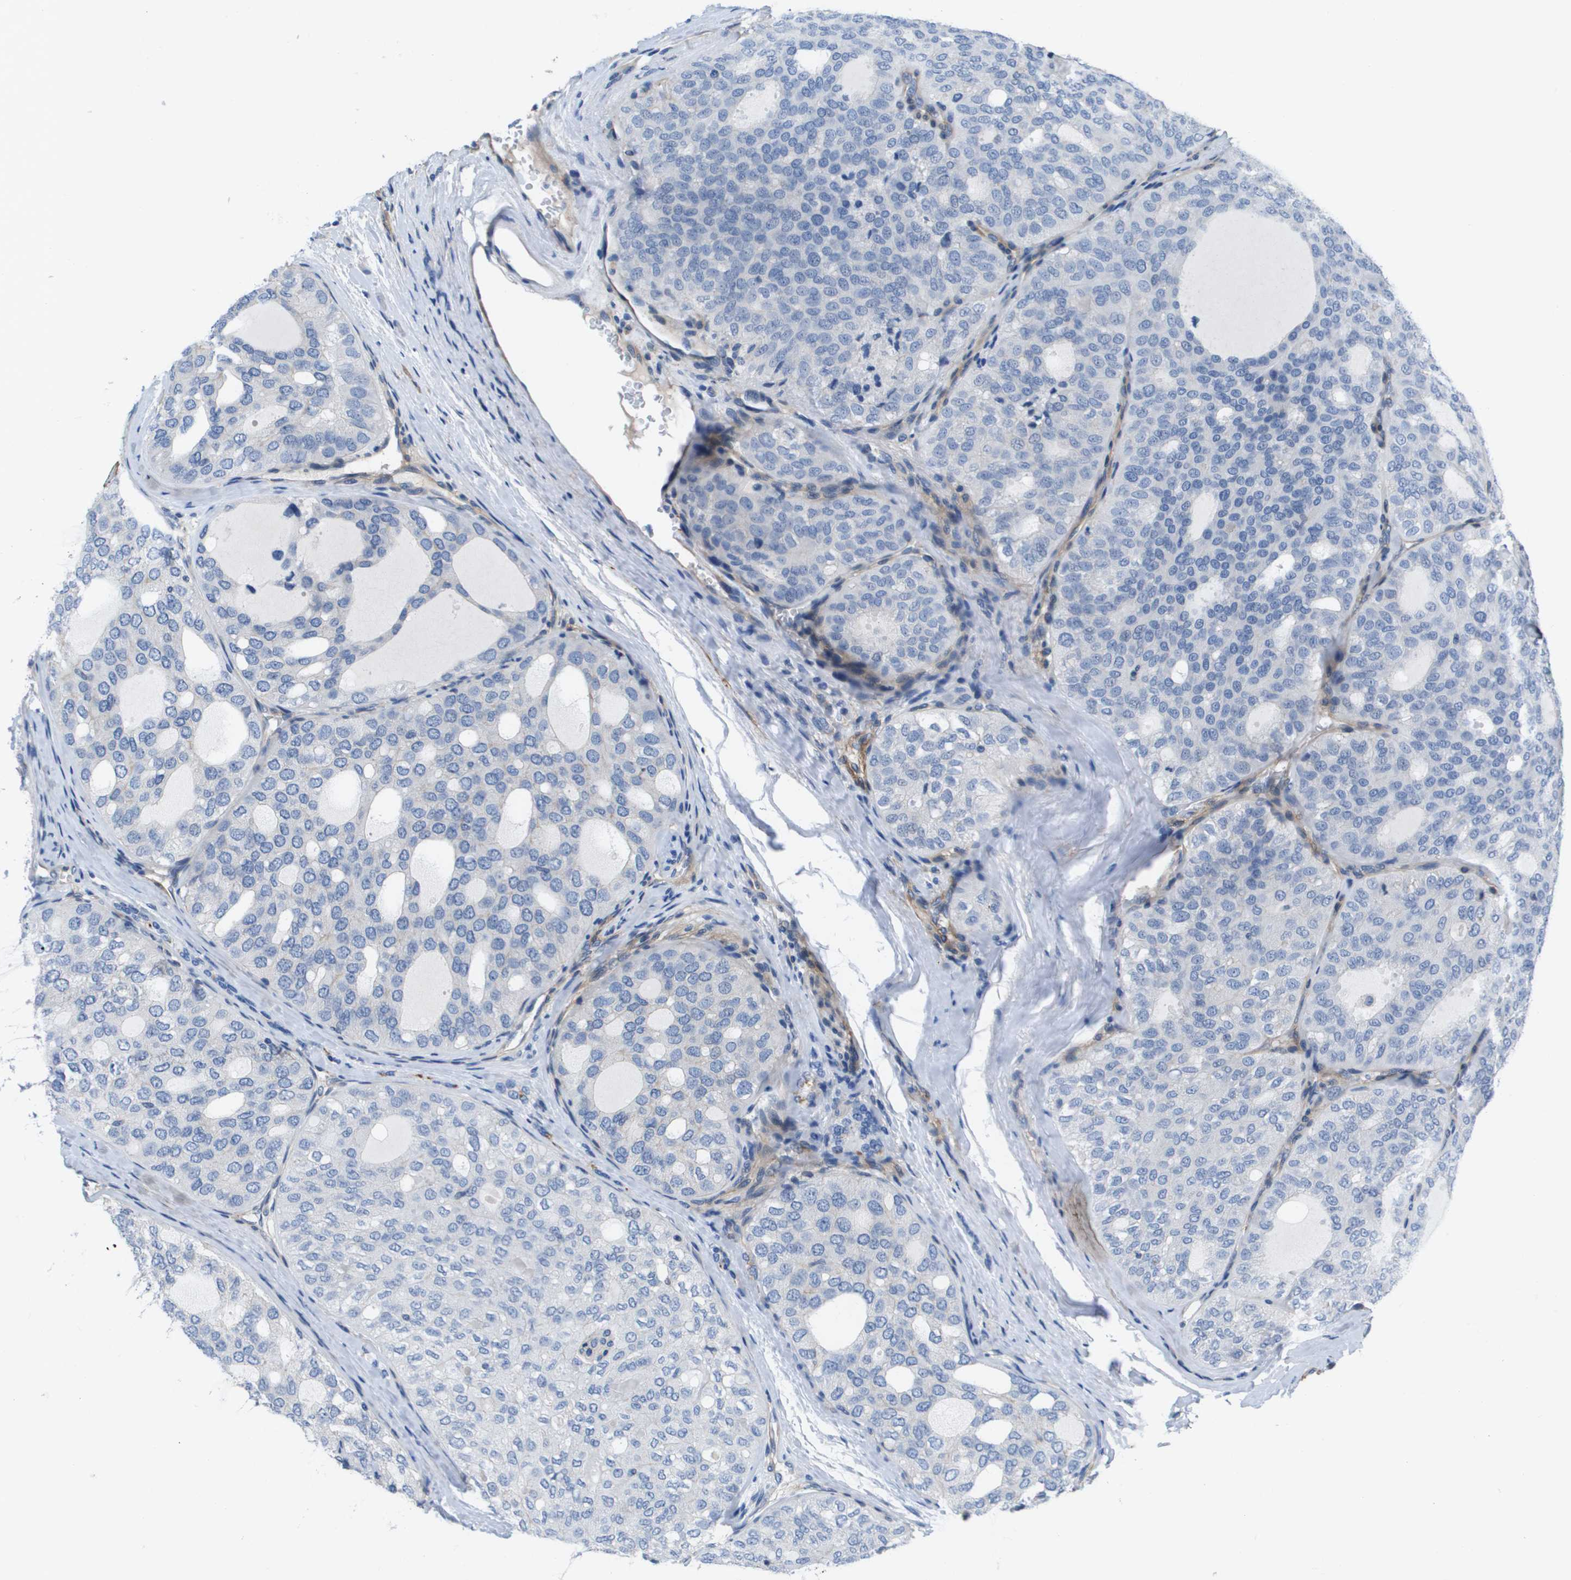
{"staining": {"intensity": "negative", "quantity": "none", "location": "none"}, "tissue": "thyroid cancer", "cell_type": "Tumor cells", "image_type": "cancer", "snomed": [{"axis": "morphology", "description": "Follicular adenoma carcinoma, NOS"}, {"axis": "topography", "description": "Thyroid gland"}], "caption": "The IHC micrograph has no significant positivity in tumor cells of follicular adenoma carcinoma (thyroid) tissue. (DAB IHC with hematoxylin counter stain).", "gene": "LPP", "patient": {"sex": "male", "age": 75}}